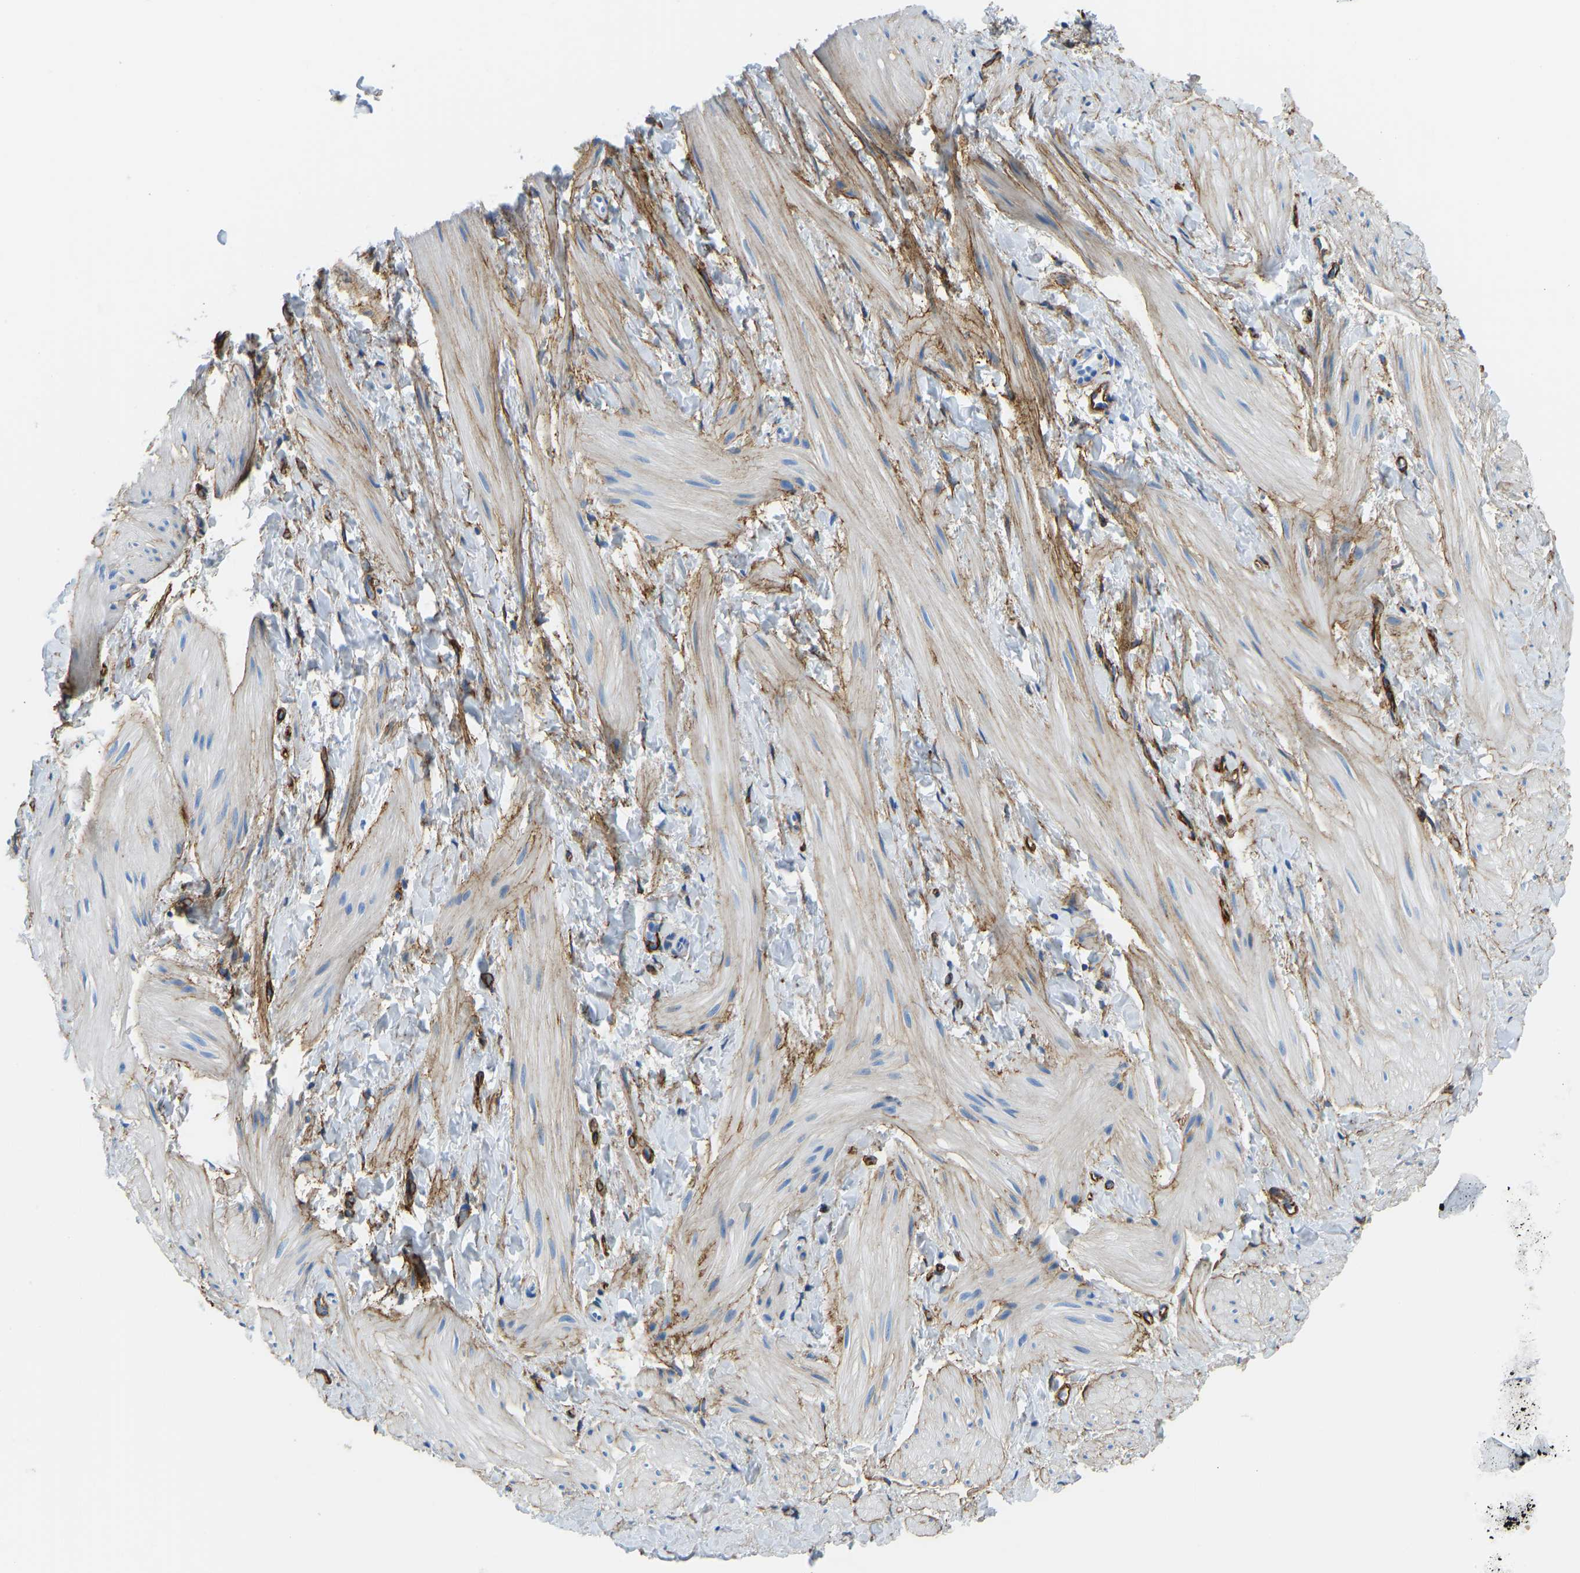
{"staining": {"intensity": "weak", "quantity": "25%-75%", "location": "cytoplasmic/membranous"}, "tissue": "smooth muscle", "cell_type": "Smooth muscle cells", "image_type": "normal", "snomed": [{"axis": "morphology", "description": "Normal tissue, NOS"}, {"axis": "topography", "description": "Smooth muscle"}], "caption": "A high-resolution histopathology image shows IHC staining of normal smooth muscle, which demonstrates weak cytoplasmic/membranous positivity in about 25%-75% of smooth muscle cells.", "gene": "COL15A1", "patient": {"sex": "male", "age": 16}}